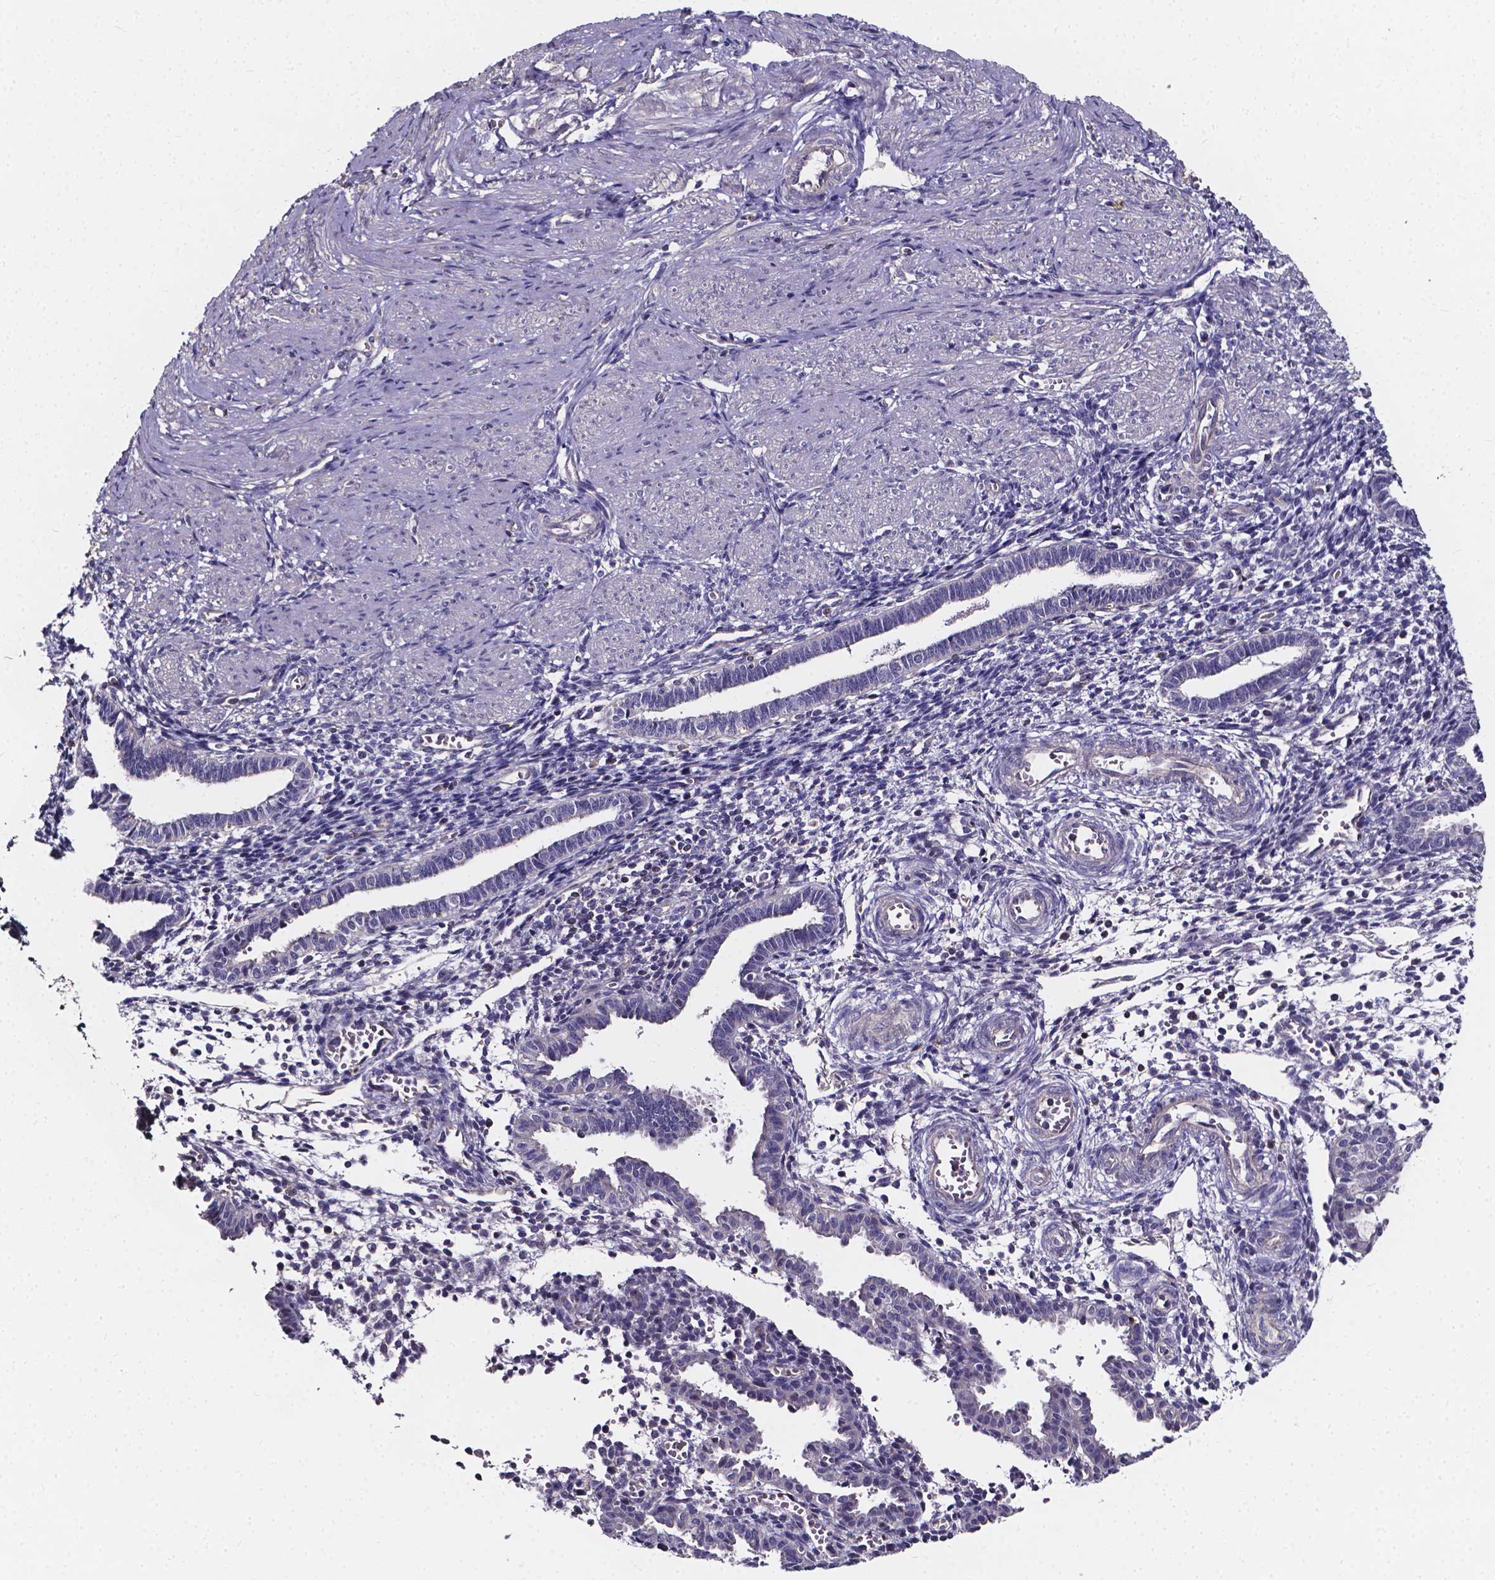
{"staining": {"intensity": "negative", "quantity": "none", "location": "none"}, "tissue": "endometrium", "cell_type": "Cells in endometrial stroma", "image_type": "normal", "snomed": [{"axis": "morphology", "description": "Normal tissue, NOS"}, {"axis": "topography", "description": "Endometrium"}], "caption": "A photomicrograph of human endometrium is negative for staining in cells in endometrial stroma. (DAB immunohistochemistry with hematoxylin counter stain).", "gene": "THEMIS", "patient": {"sex": "female", "age": 37}}